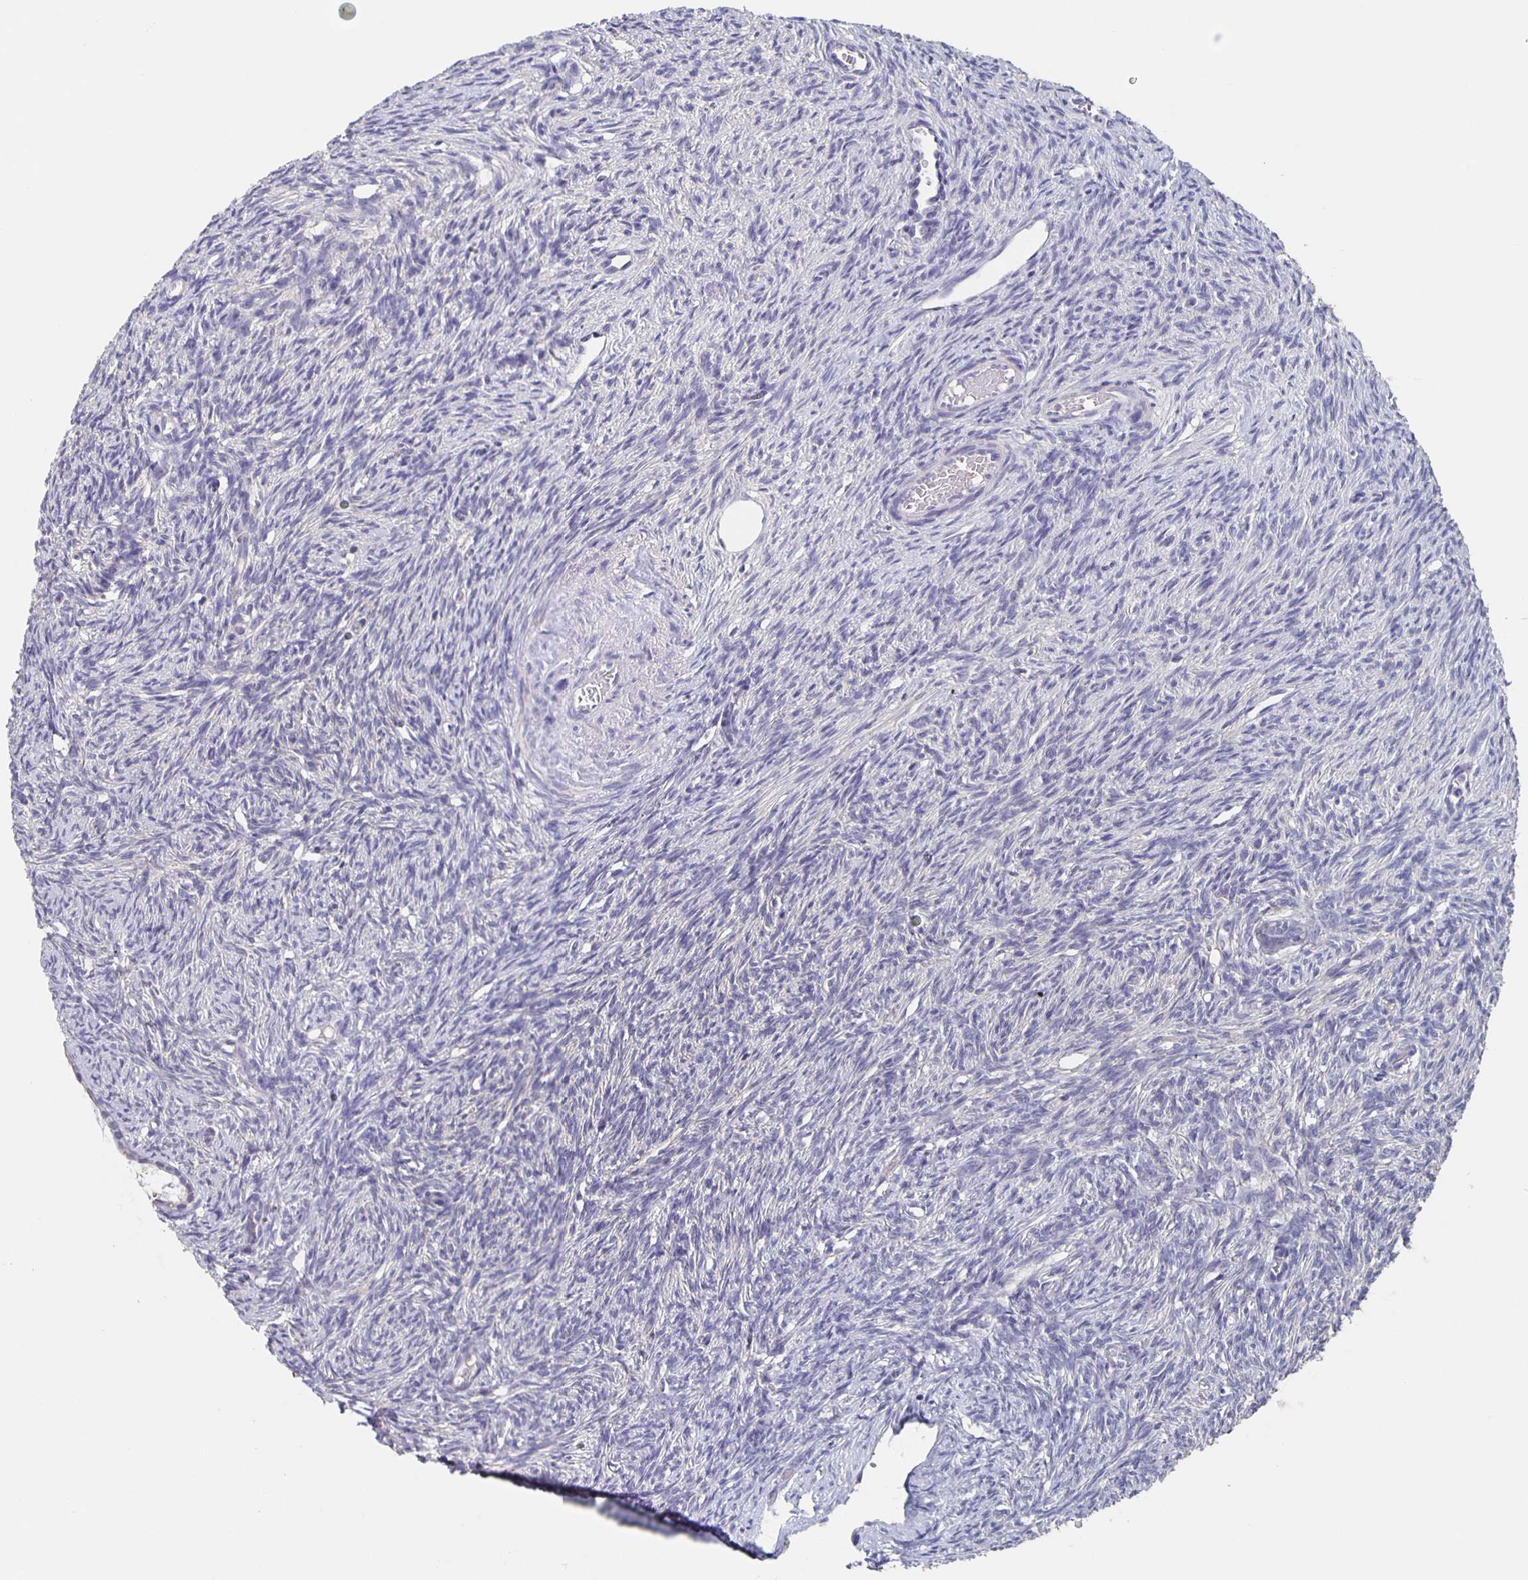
{"staining": {"intensity": "negative", "quantity": "none", "location": "none"}, "tissue": "ovary", "cell_type": "Ovarian stroma cells", "image_type": "normal", "snomed": [{"axis": "morphology", "description": "Normal tissue, NOS"}, {"axis": "topography", "description": "Ovary"}], "caption": "Immunohistochemistry of benign ovary displays no positivity in ovarian stroma cells.", "gene": "CACNA2D2", "patient": {"sex": "female", "age": 33}}